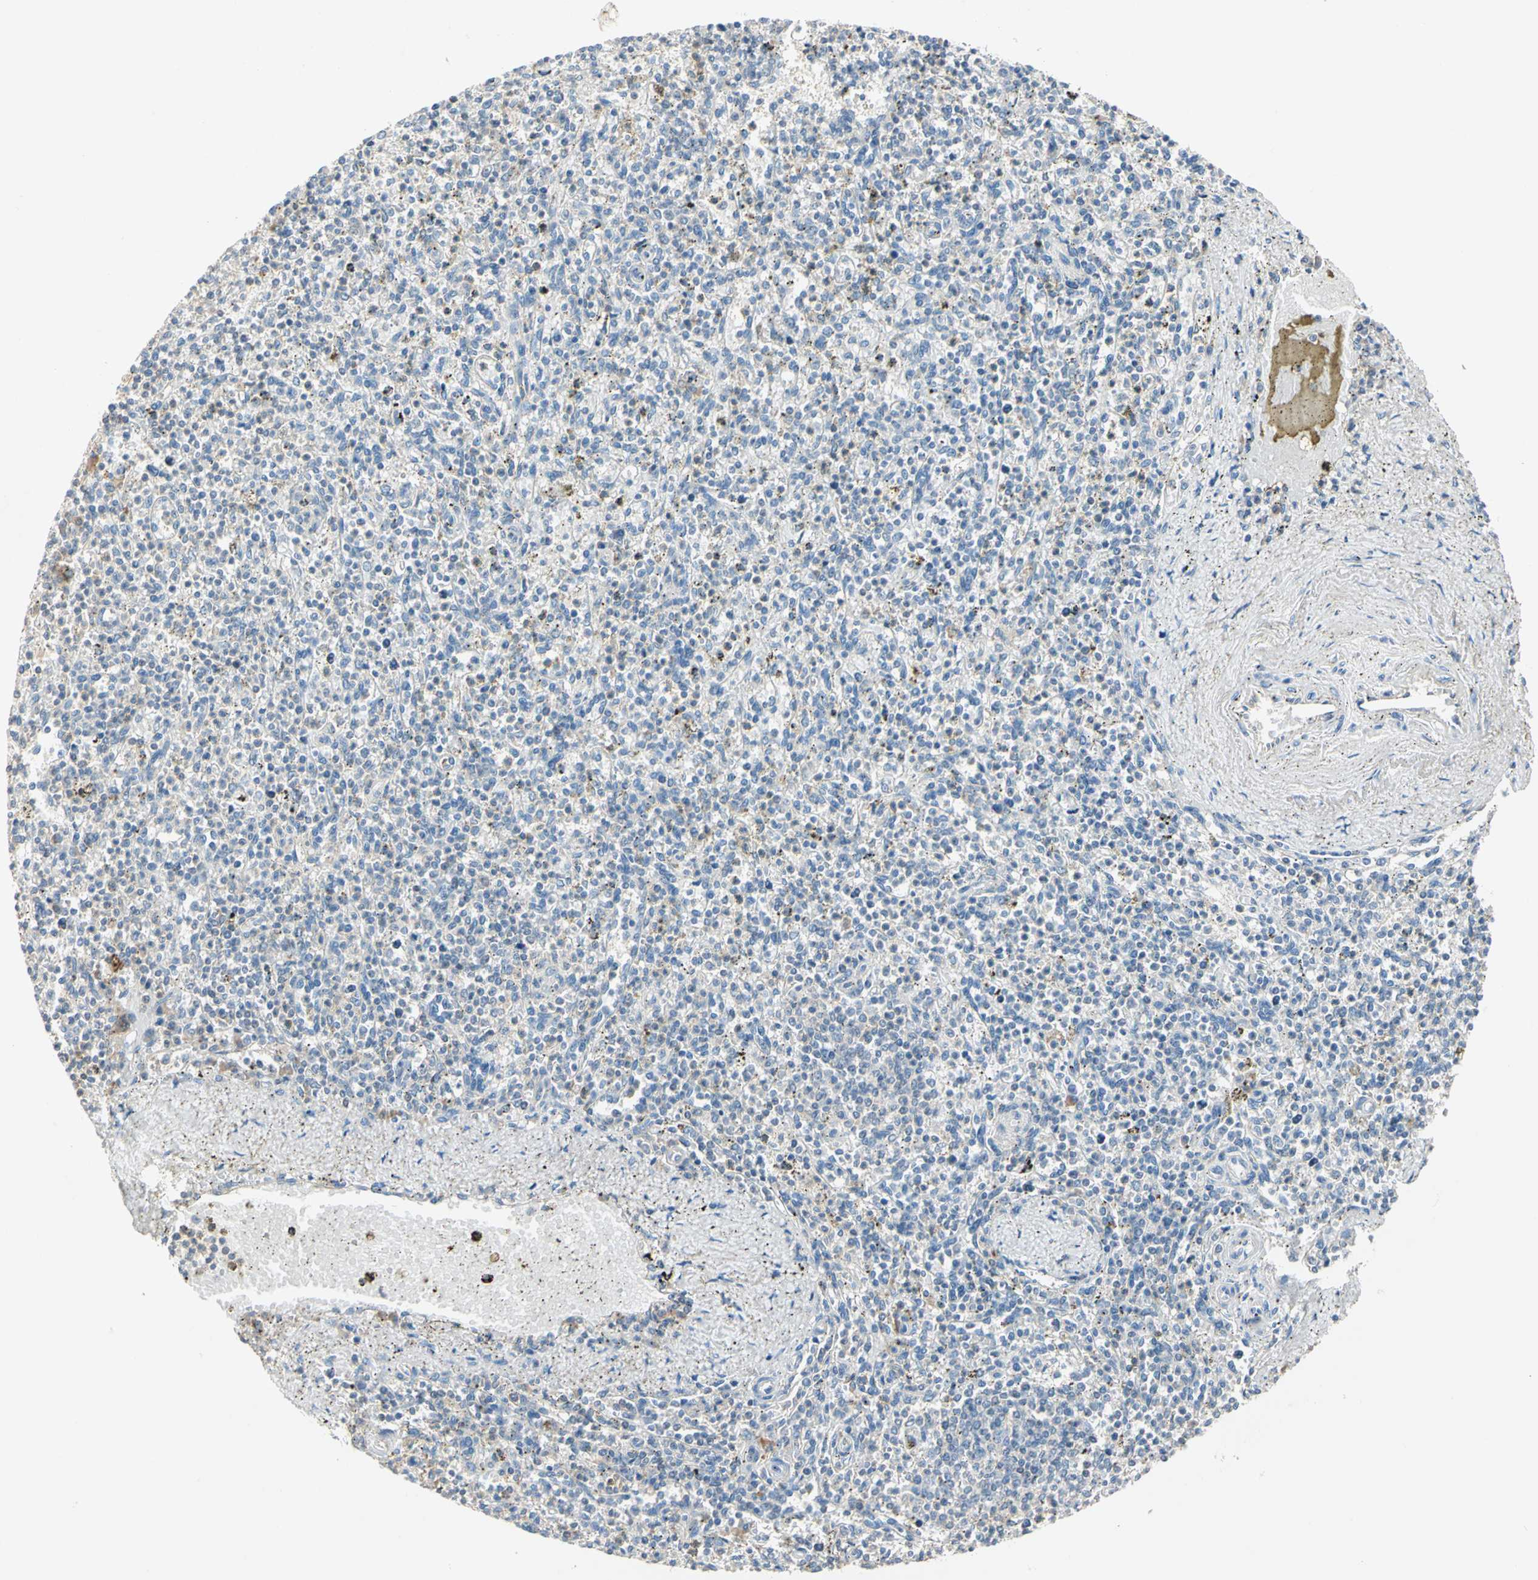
{"staining": {"intensity": "weak", "quantity": "<25%", "location": "cytoplasmic/membranous"}, "tissue": "spleen", "cell_type": "Cells in red pulp", "image_type": "normal", "snomed": [{"axis": "morphology", "description": "Normal tissue, NOS"}, {"axis": "topography", "description": "Spleen"}], "caption": "Immunohistochemistry (IHC) micrograph of benign human spleen stained for a protein (brown), which reveals no staining in cells in red pulp.", "gene": "GPR153", "patient": {"sex": "male", "age": 72}}